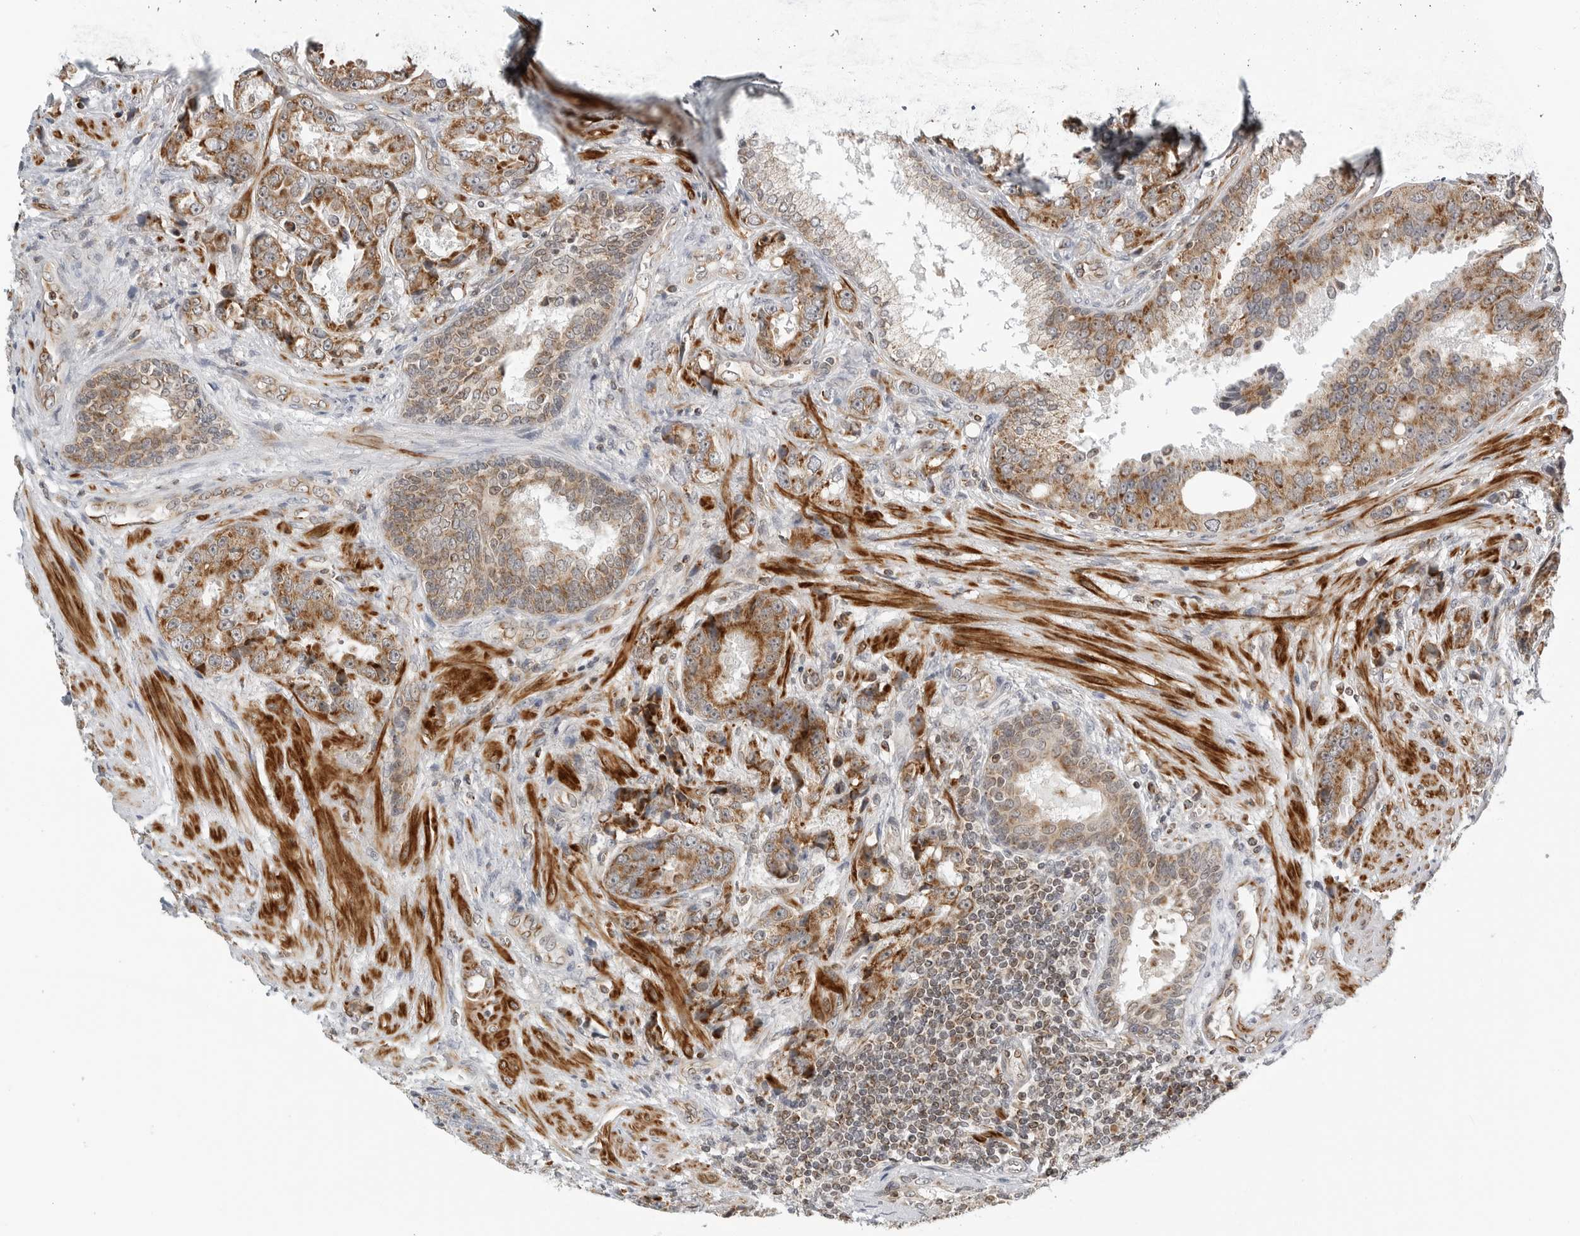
{"staining": {"intensity": "moderate", "quantity": ">75%", "location": "cytoplasmic/membranous"}, "tissue": "prostate cancer", "cell_type": "Tumor cells", "image_type": "cancer", "snomed": [{"axis": "morphology", "description": "Adenocarcinoma, High grade"}, {"axis": "topography", "description": "Prostate"}], "caption": "A high-resolution photomicrograph shows IHC staining of high-grade adenocarcinoma (prostate), which exhibits moderate cytoplasmic/membranous positivity in about >75% of tumor cells.", "gene": "PEX2", "patient": {"sex": "male", "age": 60}}